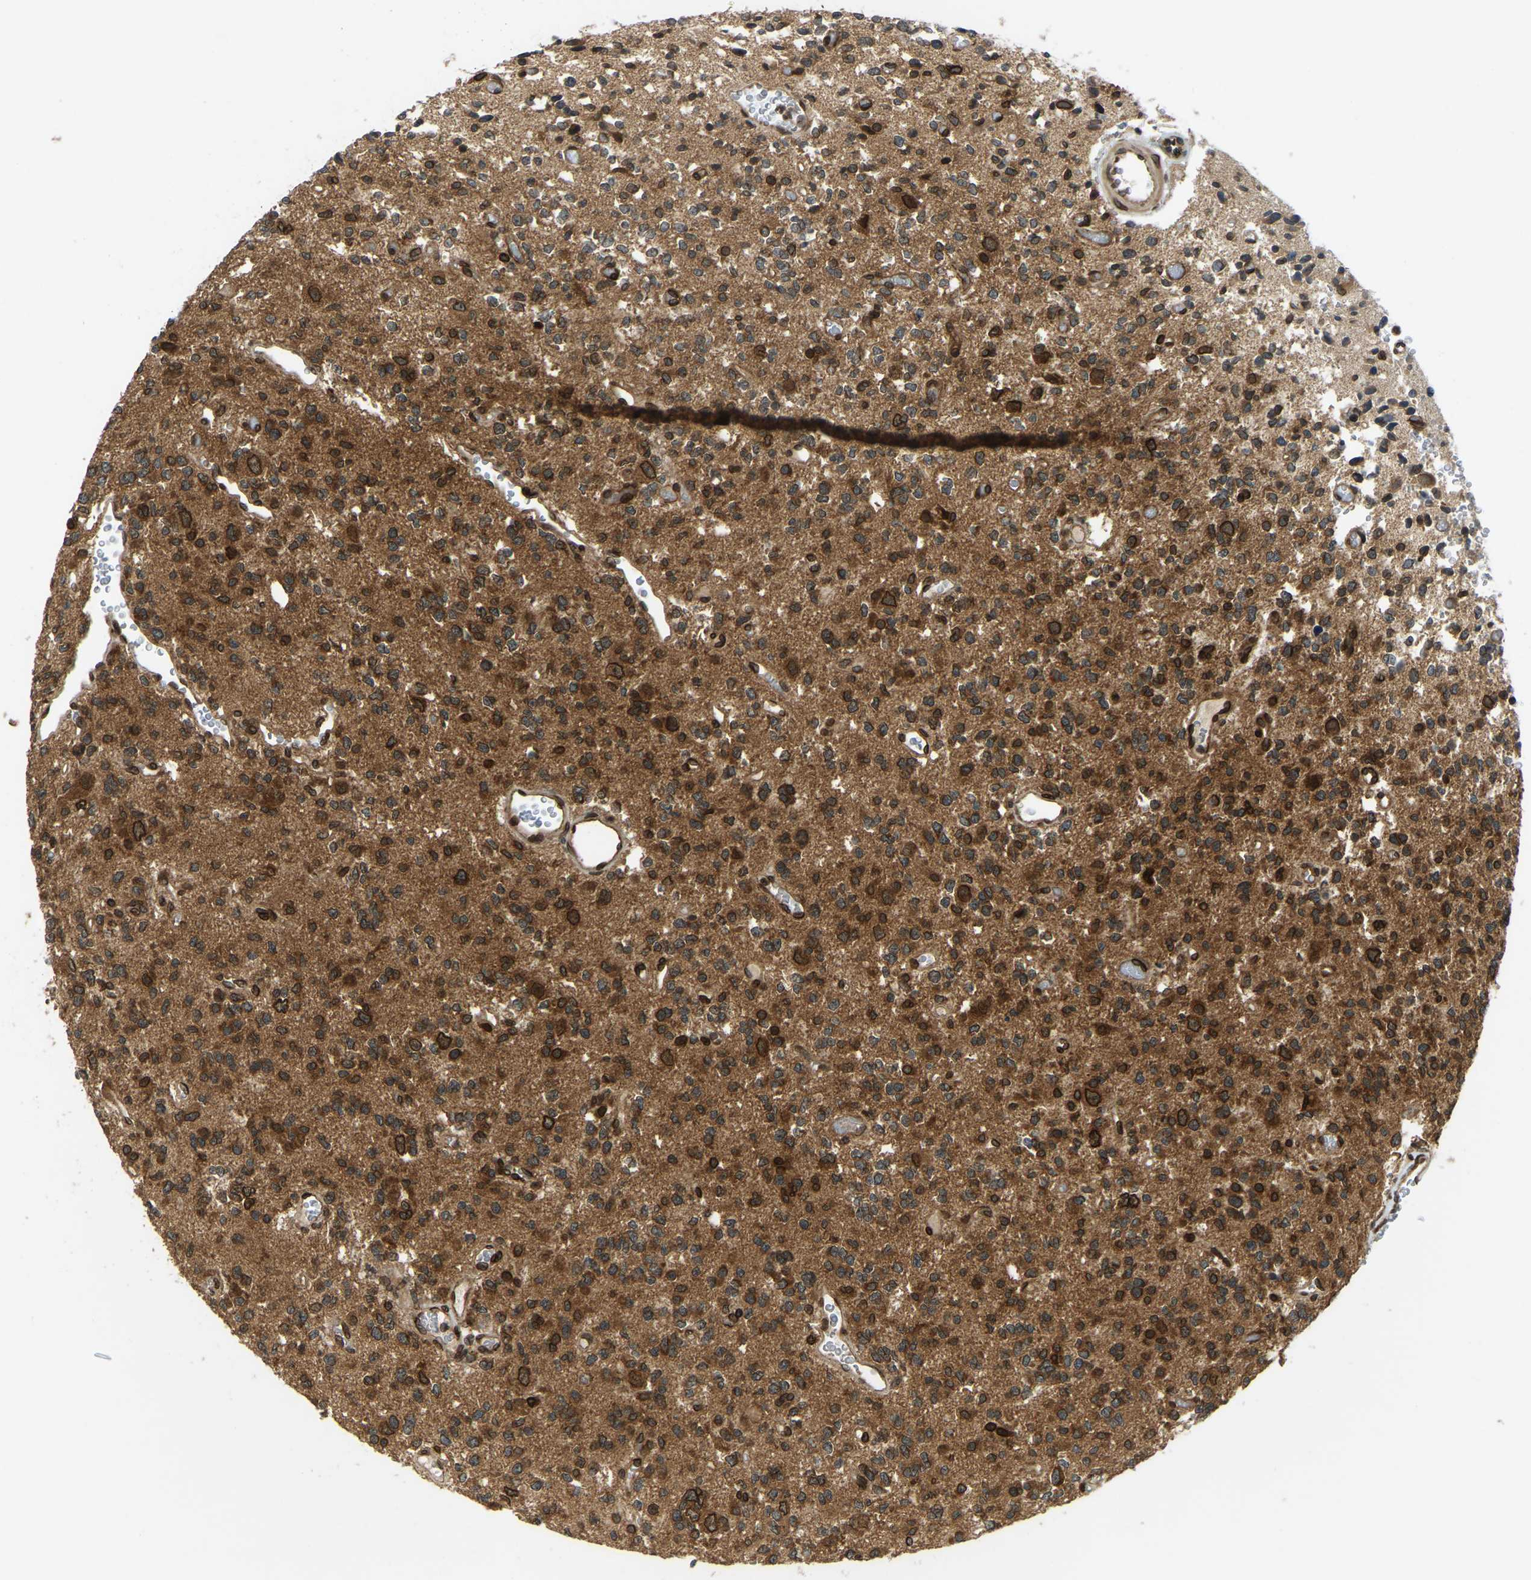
{"staining": {"intensity": "strong", "quantity": "25%-75%", "location": "cytoplasmic/membranous,nuclear"}, "tissue": "glioma", "cell_type": "Tumor cells", "image_type": "cancer", "snomed": [{"axis": "morphology", "description": "Glioma, malignant, Low grade"}, {"axis": "topography", "description": "Brain"}], "caption": "Immunohistochemistry (IHC) (DAB) staining of human low-grade glioma (malignant) reveals strong cytoplasmic/membranous and nuclear protein staining in about 25%-75% of tumor cells.", "gene": "SYNE1", "patient": {"sex": "male", "age": 38}}